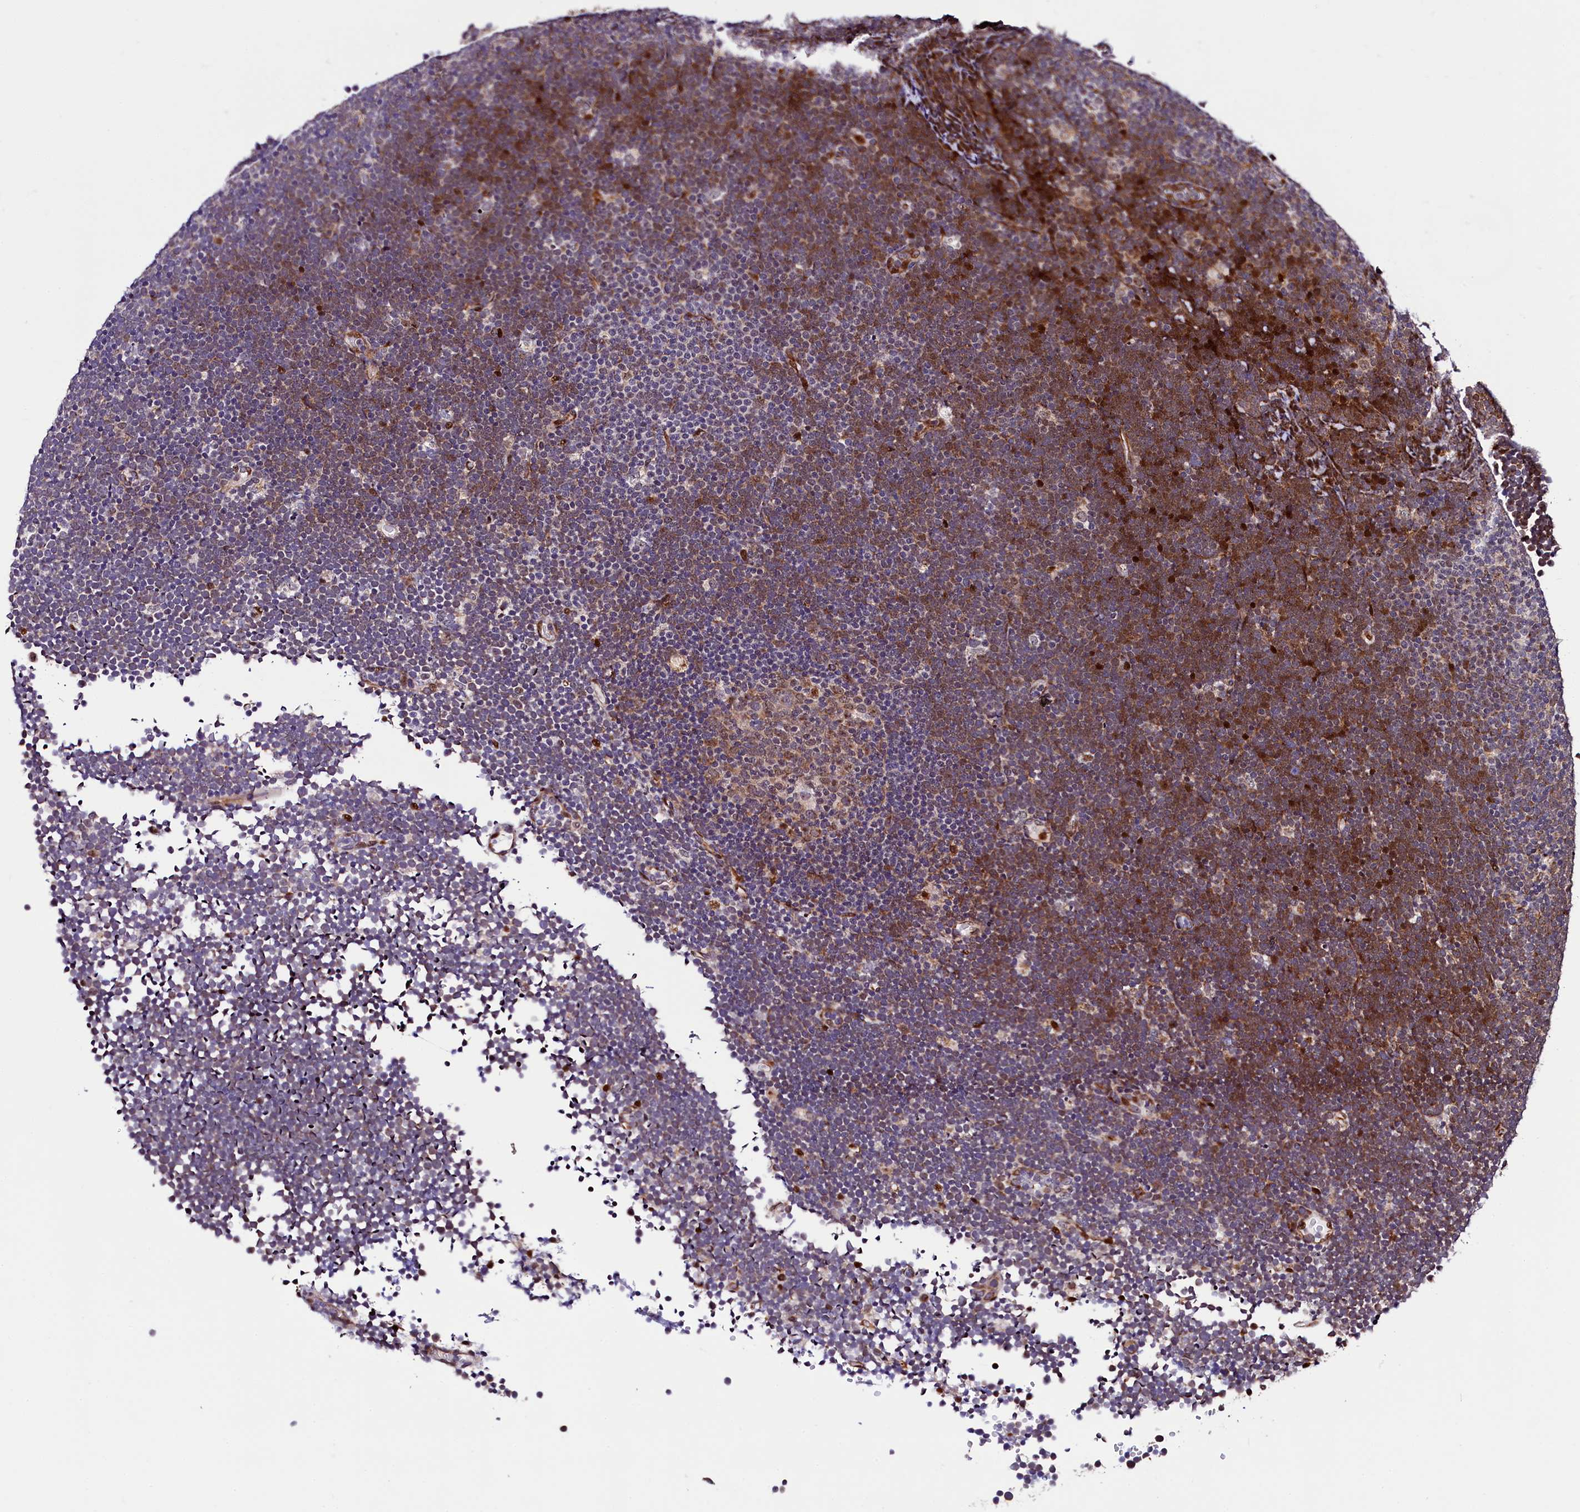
{"staining": {"intensity": "moderate", "quantity": "25%-75%", "location": "nuclear"}, "tissue": "lymphoma", "cell_type": "Tumor cells", "image_type": "cancer", "snomed": [{"axis": "morphology", "description": "Malignant lymphoma, non-Hodgkin's type, High grade"}, {"axis": "topography", "description": "Lymph node"}], "caption": "Approximately 25%-75% of tumor cells in malignant lymphoma, non-Hodgkin's type (high-grade) demonstrate moderate nuclear protein staining as visualized by brown immunohistochemical staining.", "gene": "TRMT112", "patient": {"sex": "male", "age": 13}}